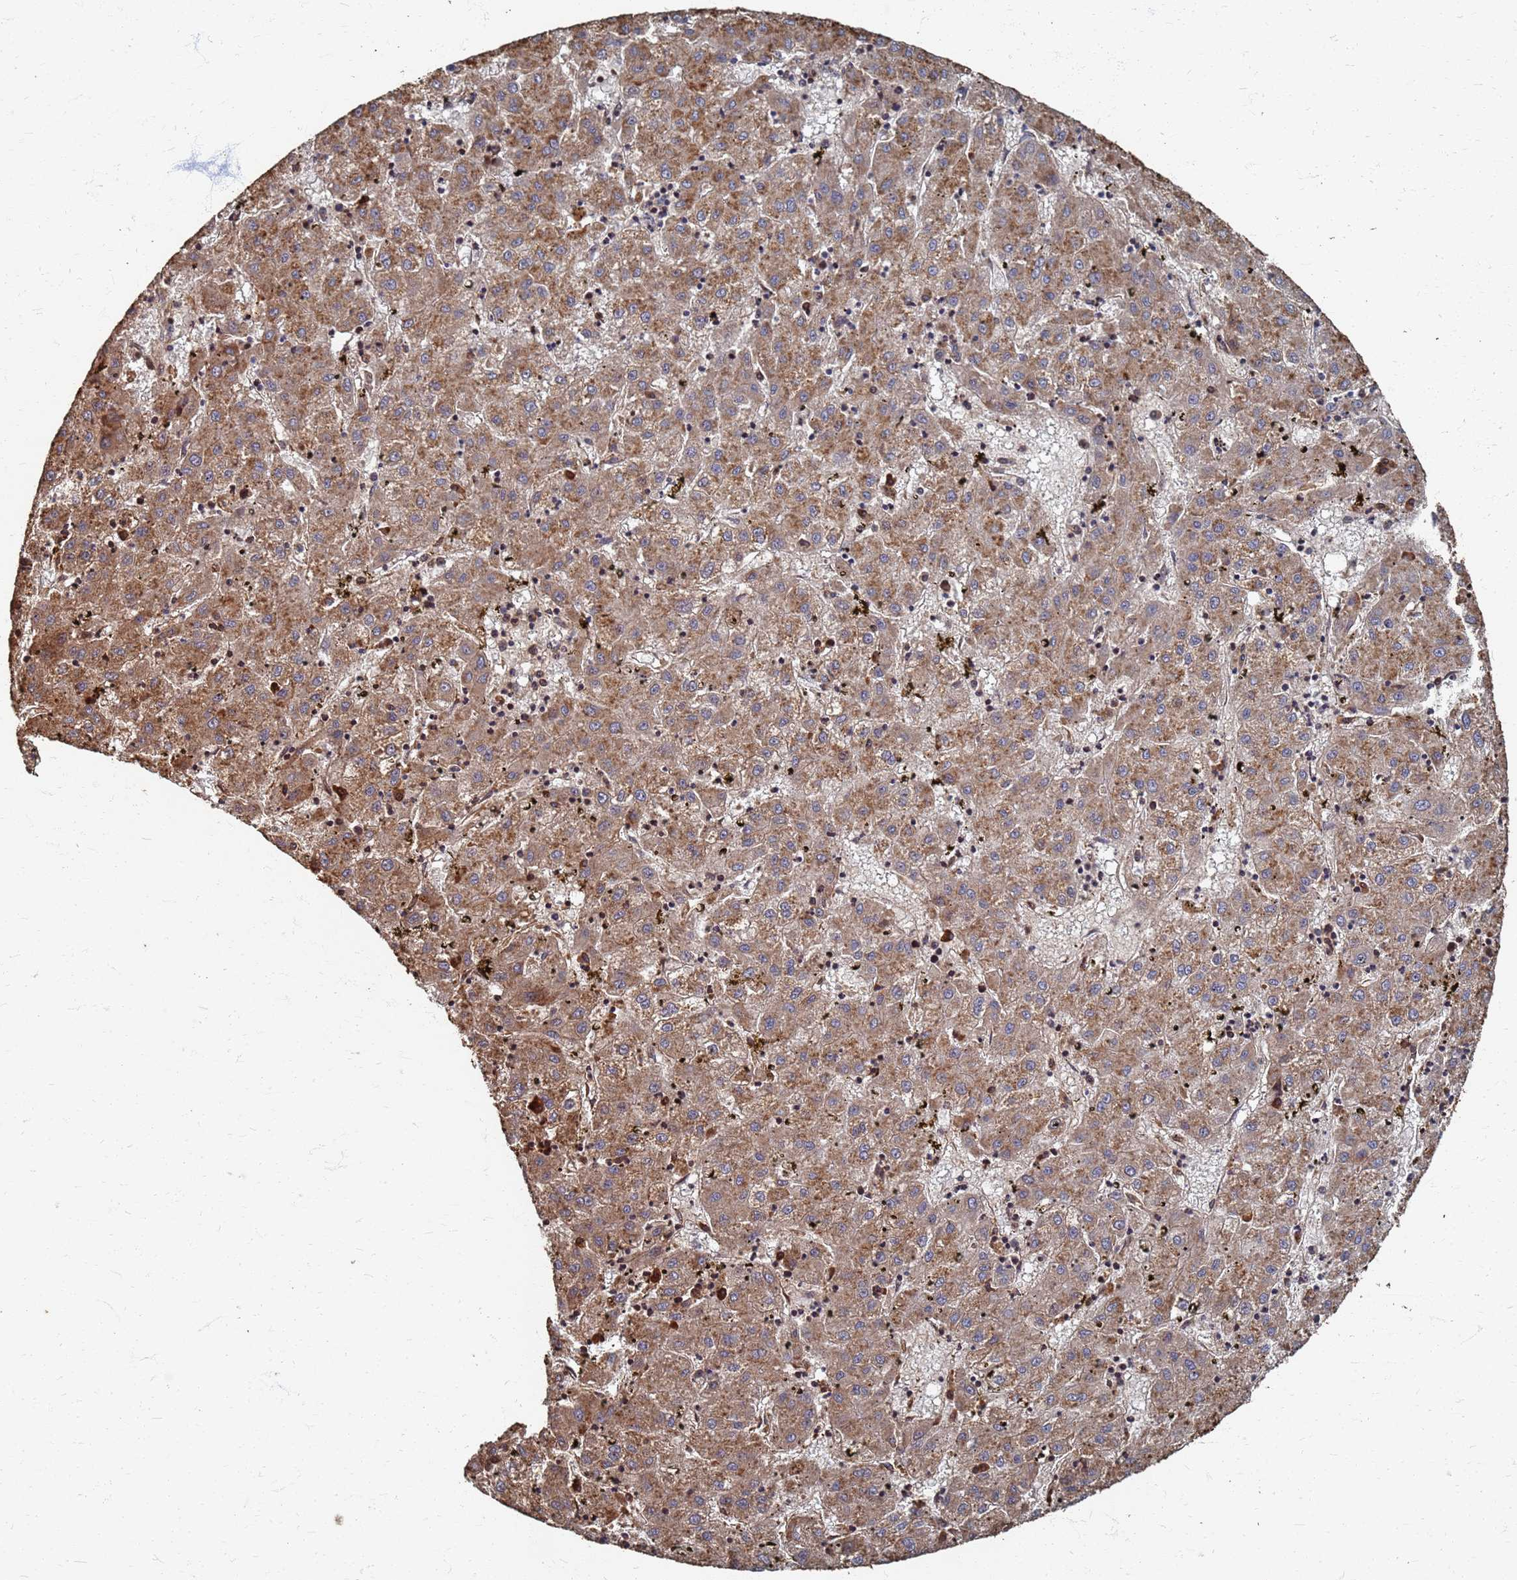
{"staining": {"intensity": "moderate", "quantity": ">75%", "location": "cytoplasmic/membranous"}, "tissue": "liver cancer", "cell_type": "Tumor cells", "image_type": "cancer", "snomed": [{"axis": "morphology", "description": "Carcinoma, Hepatocellular, NOS"}, {"axis": "topography", "description": "Liver"}], "caption": "Tumor cells show moderate cytoplasmic/membranous expression in approximately >75% of cells in liver cancer (hepatocellular carcinoma).", "gene": "DPH5", "patient": {"sex": "male", "age": 72}}